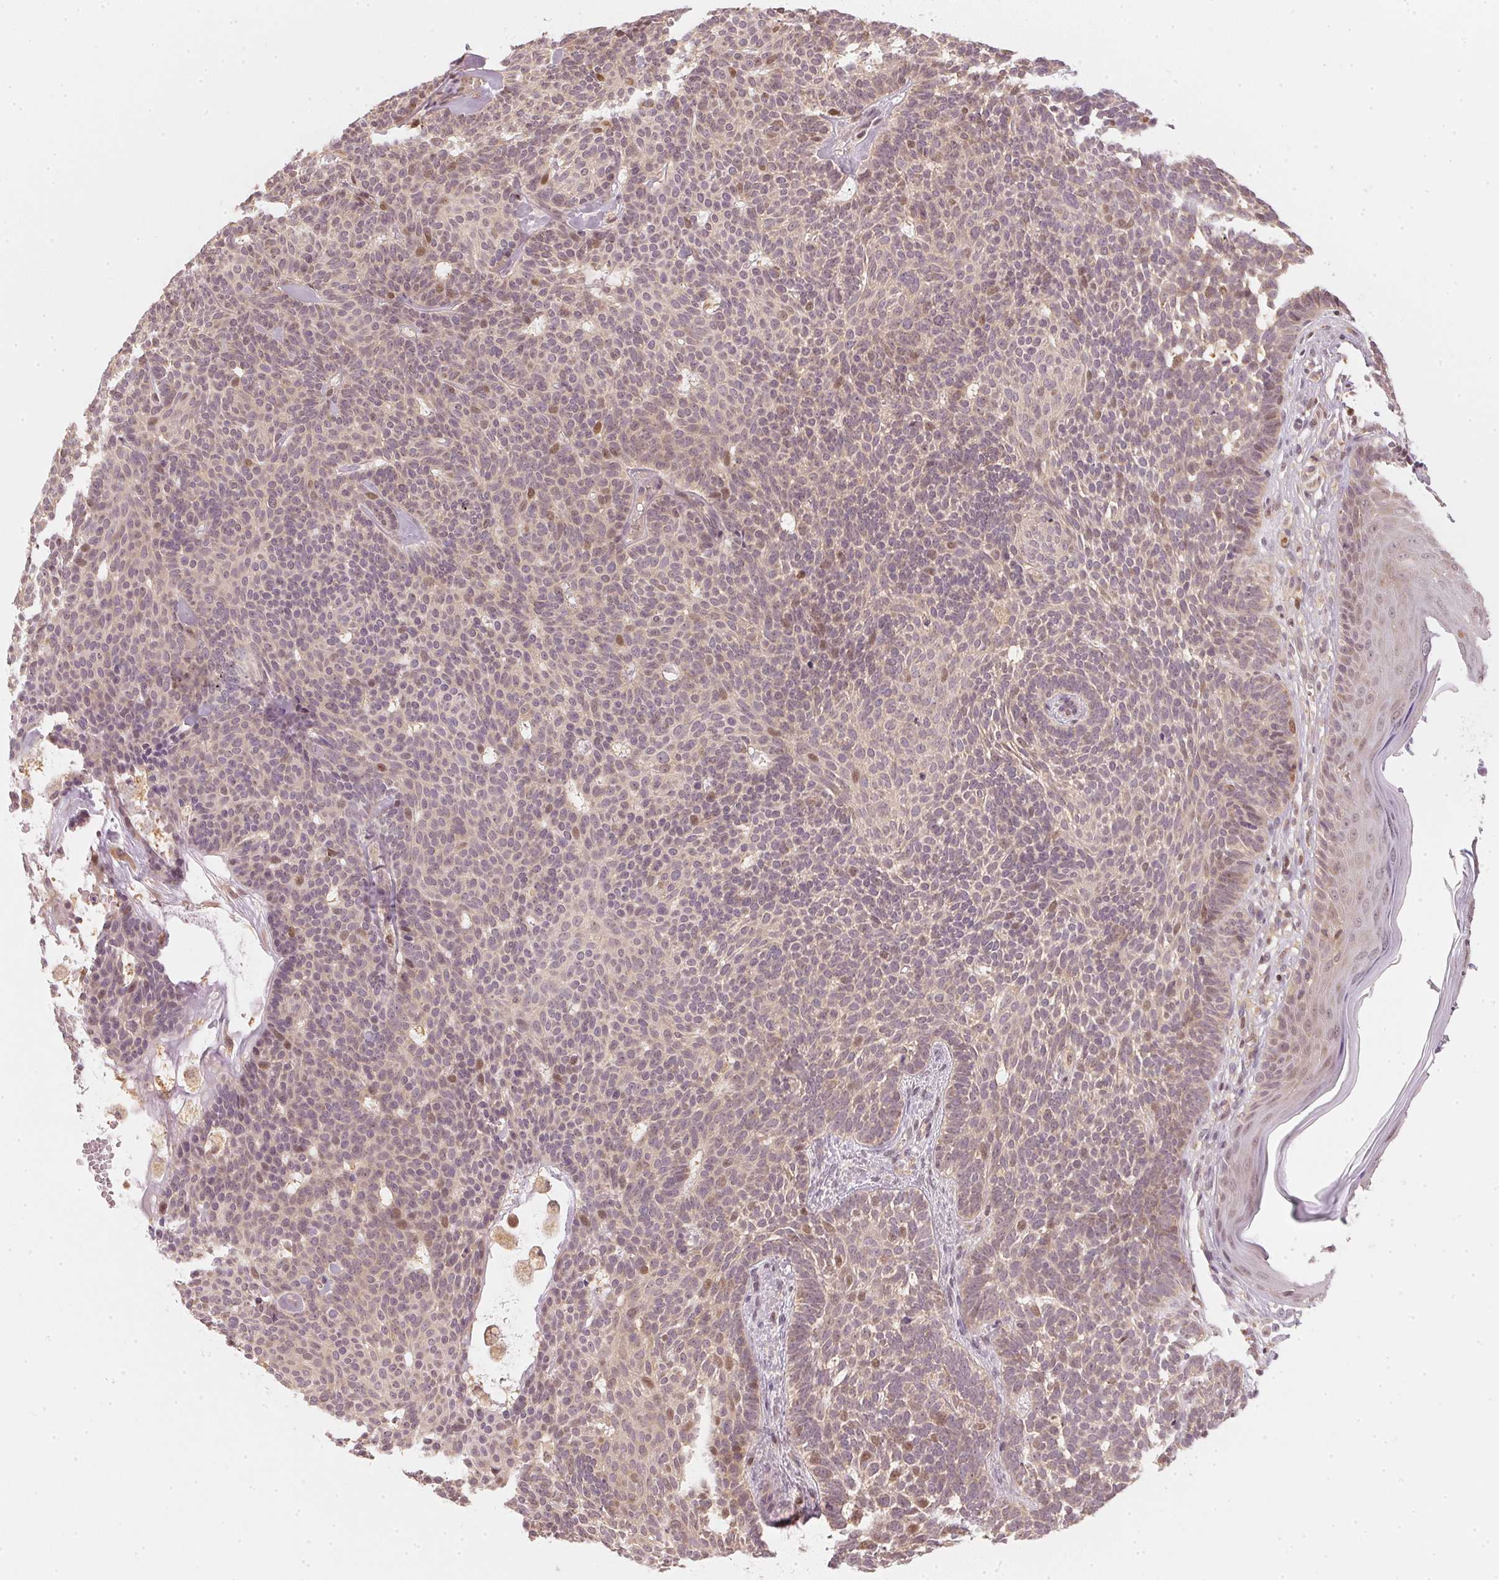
{"staining": {"intensity": "weak", "quantity": "<25%", "location": "nuclear"}, "tissue": "skin cancer", "cell_type": "Tumor cells", "image_type": "cancer", "snomed": [{"axis": "morphology", "description": "Basal cell carcinoma"}, {"axis": "topography", "description": "Skin"}], "caption": "Tumor cells are negative for brown protein staining in skin basal cell carcinoma.", "gene": "UBE2L3", "patient": {"sex": "female", "age": 85}}